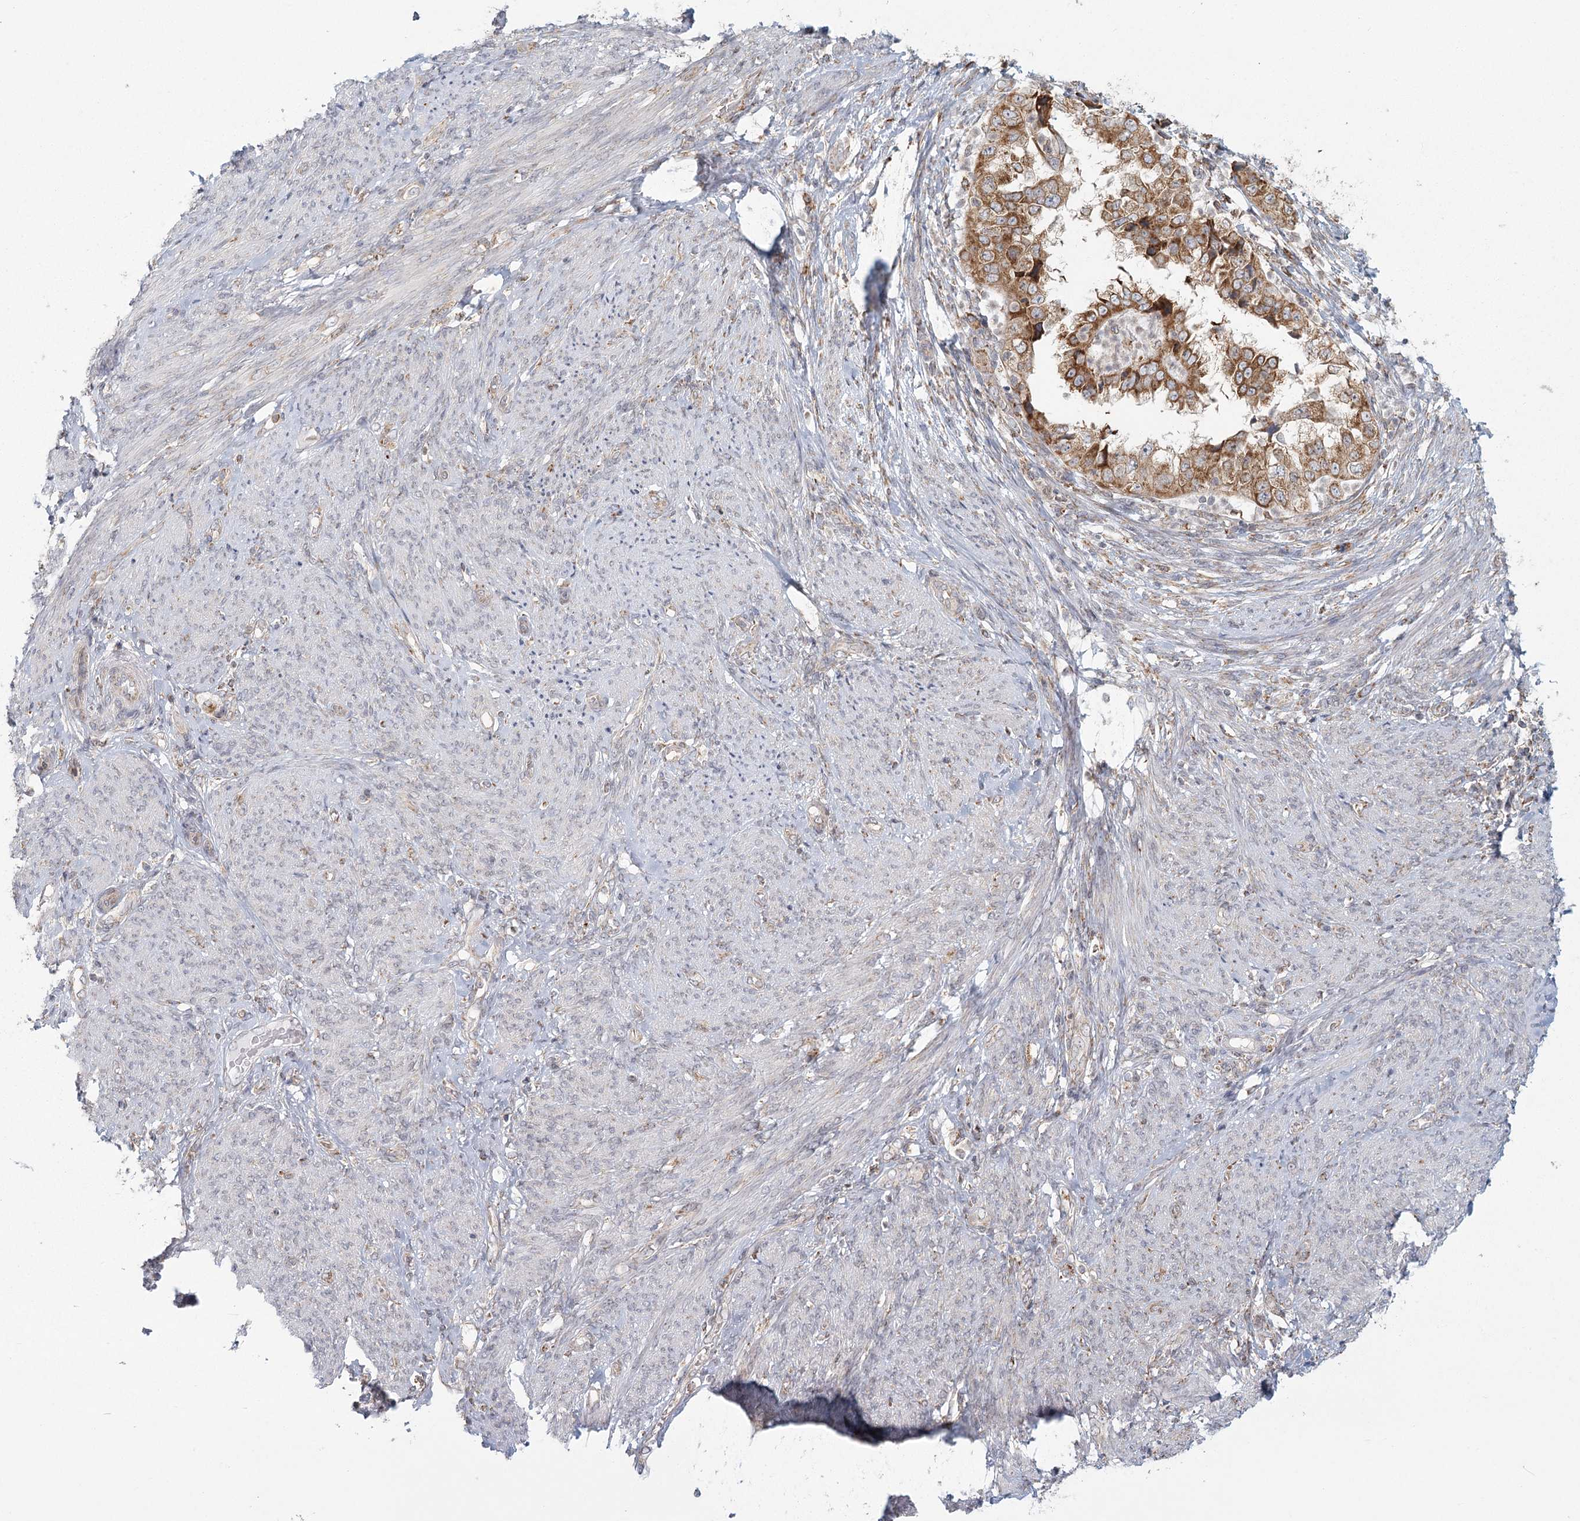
{"staining": {"intensity": "moderate", "quantity": ">75%", "location": "cytoplasmic/membranous"}, "tissue": "endometrial cancer", "cell_type": "Tumor cells", "image_type": "cancer", "snomed": [{"axis": "morphology", "description": "Adenocarcinoma, NOS"}, {"axis": "topography", "description": "Endometrium"}], "caption": "The micrograph displays a brown stain indicating the presence of a protein in the cytoplasmic/membranous of tumor cells in endometrial cancer (adenocarcinoma).", "gene": "LACTB", "patient": {"sex": "female", "age": 85}}